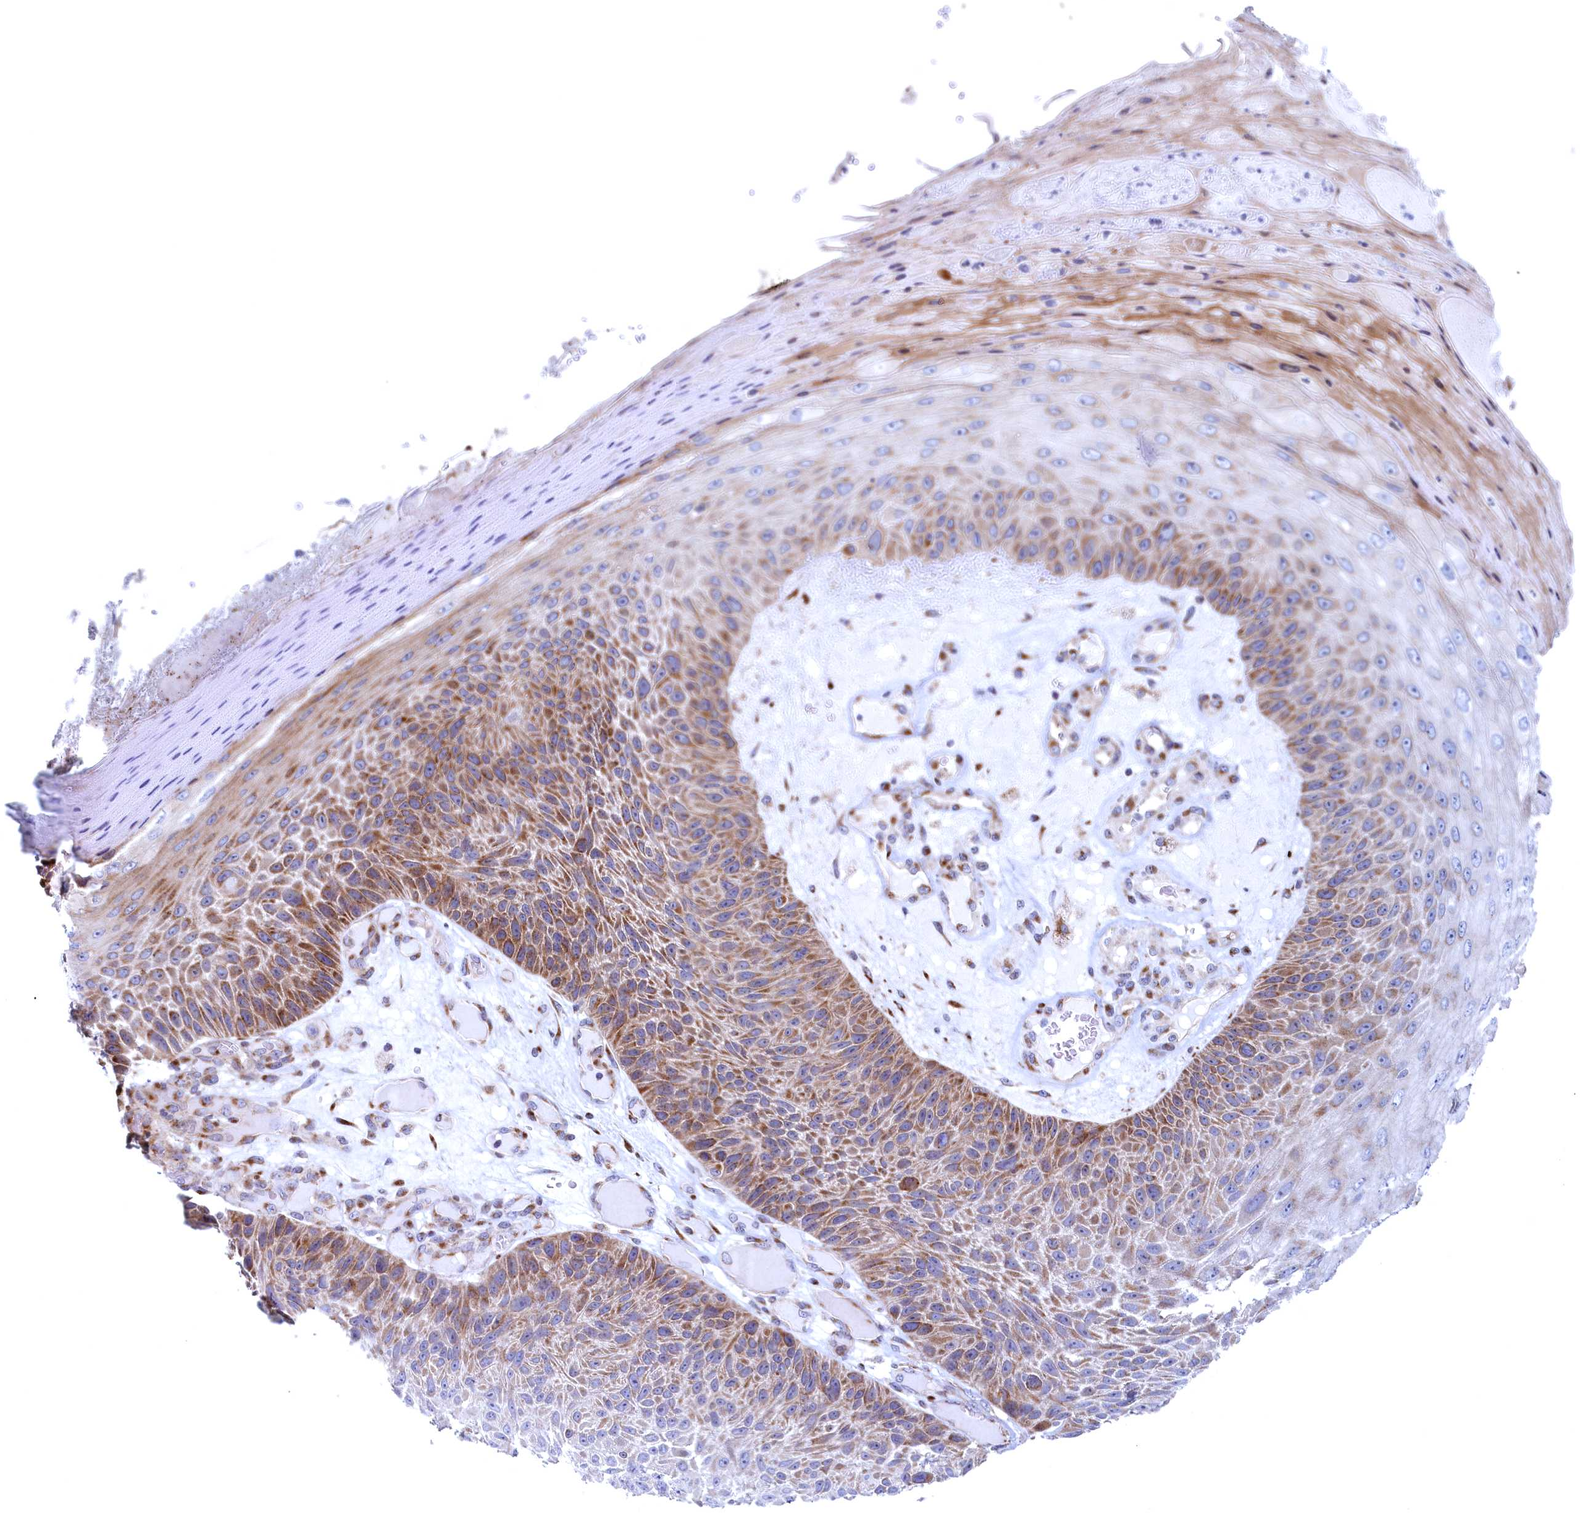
{"staining": {"intensity": "moderate", "quantity": ">75%", "location": "cytoplasmic/membranous"}, "tissue": "skin cancer", "cell_type": "Tumor cells", "image_type": "cancer", "snomed": [{"axis": "morphology", "description": "Squamous cell carcinoma, NOS"}, {"axis": "topography", "description": "Skin"}], "caption": "Tumor cells exhibit moderate cytoplasmic/membranous expression in about >75% of cells in skin cancer (squamous cell carcinoma).", "gene": "MTFMT", "patient": {"sex": "female", "age": 88}}